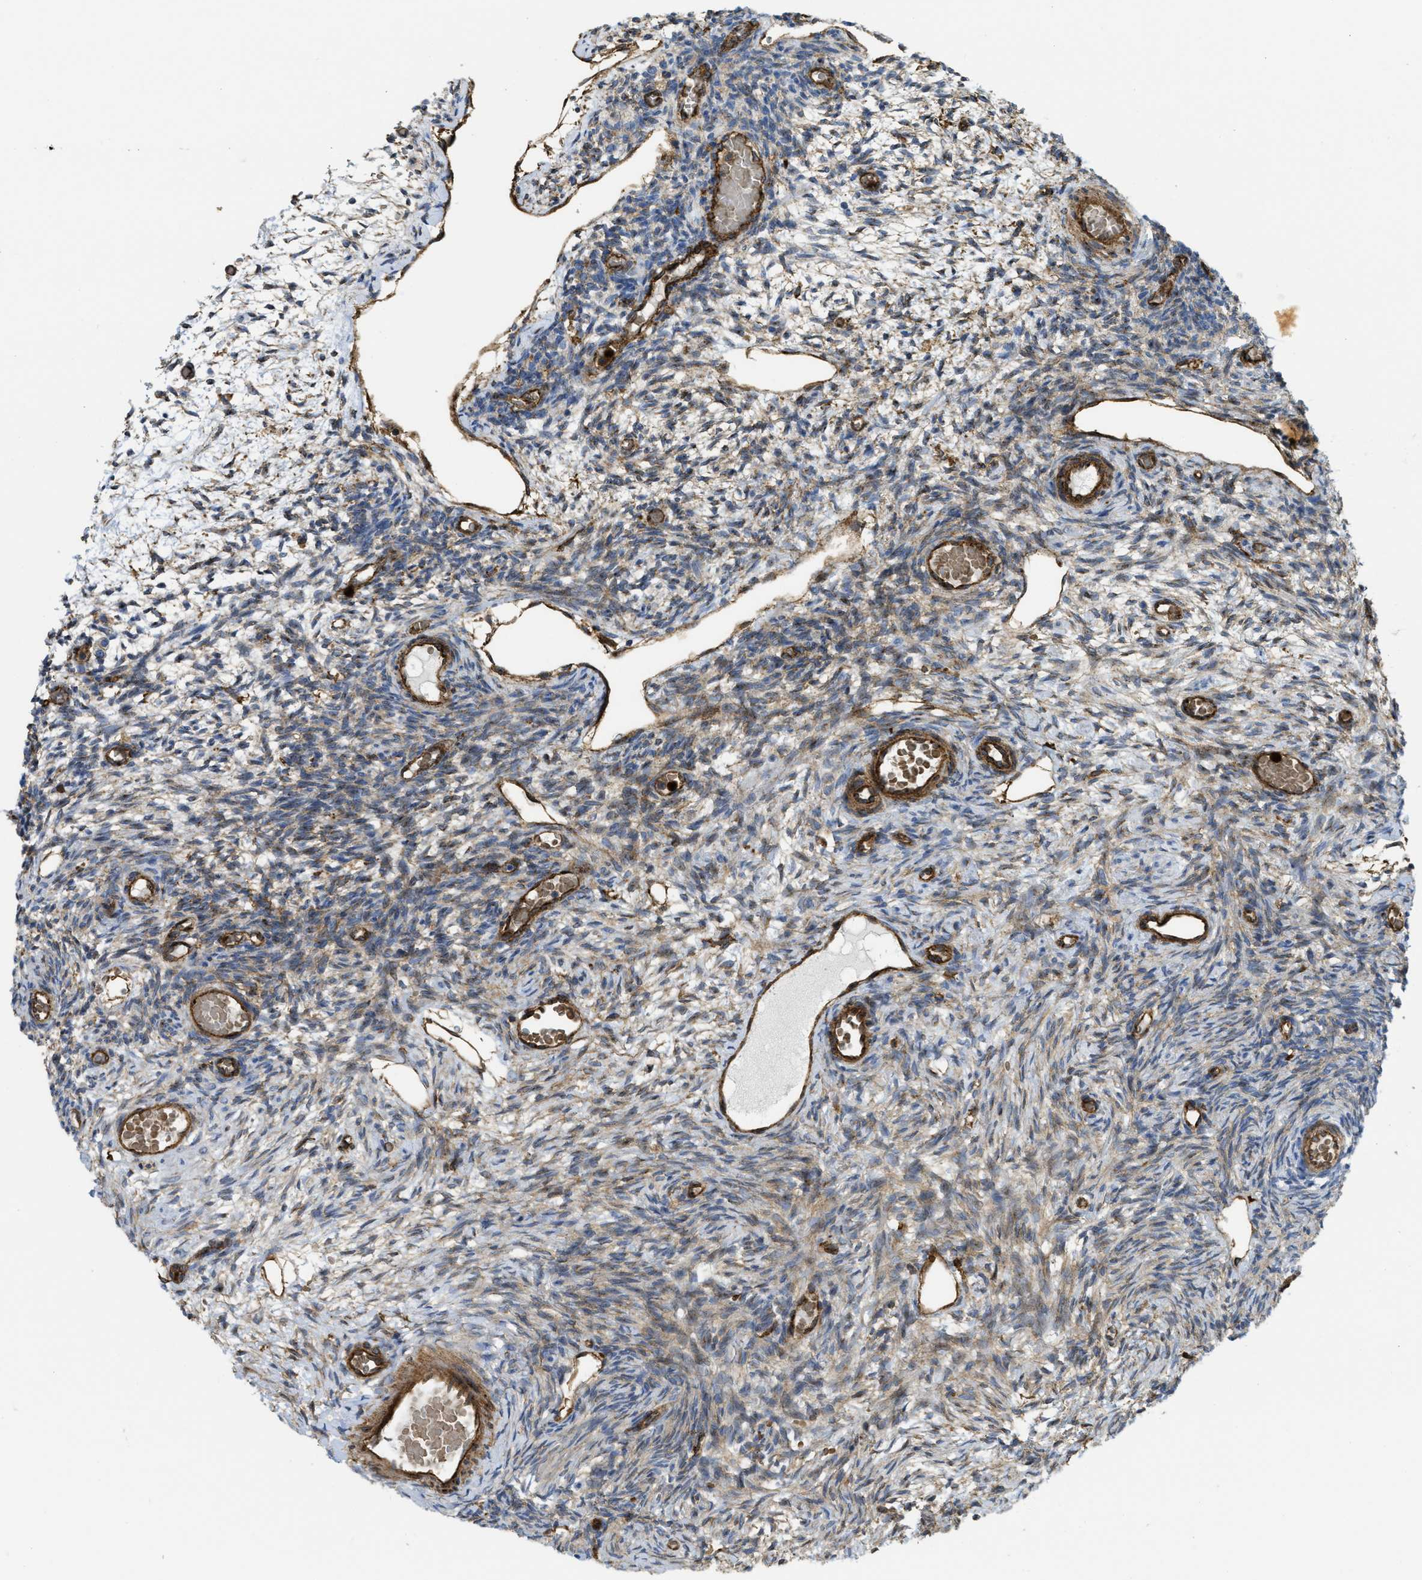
{"staining": {"intensity": "moderate", "quantity": "25%-75%", "location": "cytoplasmic/membranous"}, "tissue": "ovary", "cell_type": "Ovarian stroma cells", "image_type": "normal", "snomed": [{"axis": "morphology", "description": "Normal tissue, NOS"}, {"axis": "topography", "description": "Ovary"}], "caption": "Ovary was stained to show a protein in brown. There is medium levels of moderate cytoplasmic/membranous positivity in approximately 25%-75% of ovarian stroma cells.", "gene": "HIP1", "patient": {"sex": "female", "age": 27}}